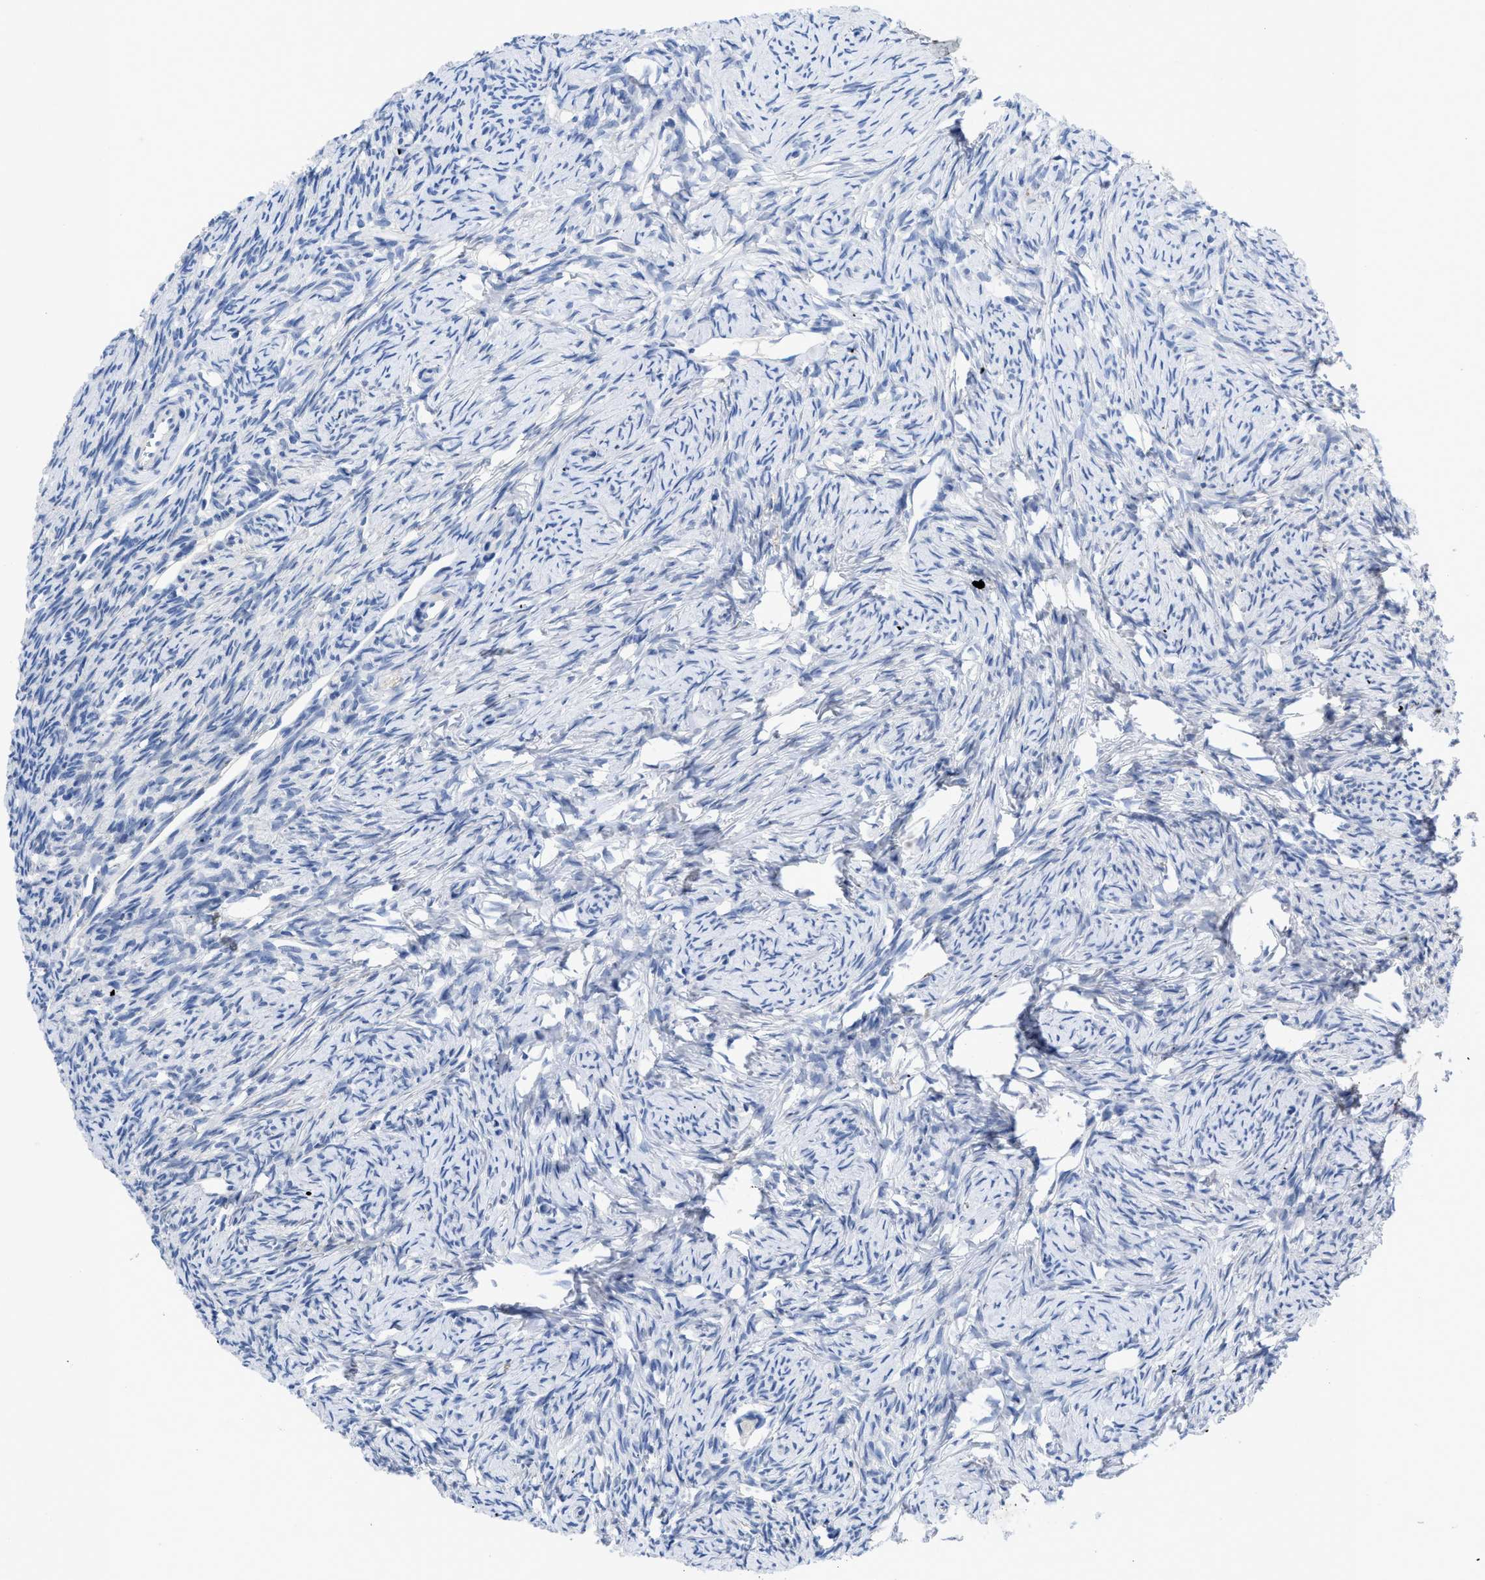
{"staining": {"intensity": "negative", "quantity": "none", "location": "none"}, "tissue": "ovary", "cell_type": "Follicle cells", "image_type": "normal", "snomed": [{"axis": "morphology", "description": "Normal tissue, NOS"}, {"axis": "topography", "description": "Ovary"}], "caption": "This is an IHC histopathology image of unremarkable ovary. There is no expression in follicle cells.", "gene": "PYY", "patient": {"sex": "female", "age": 33}}